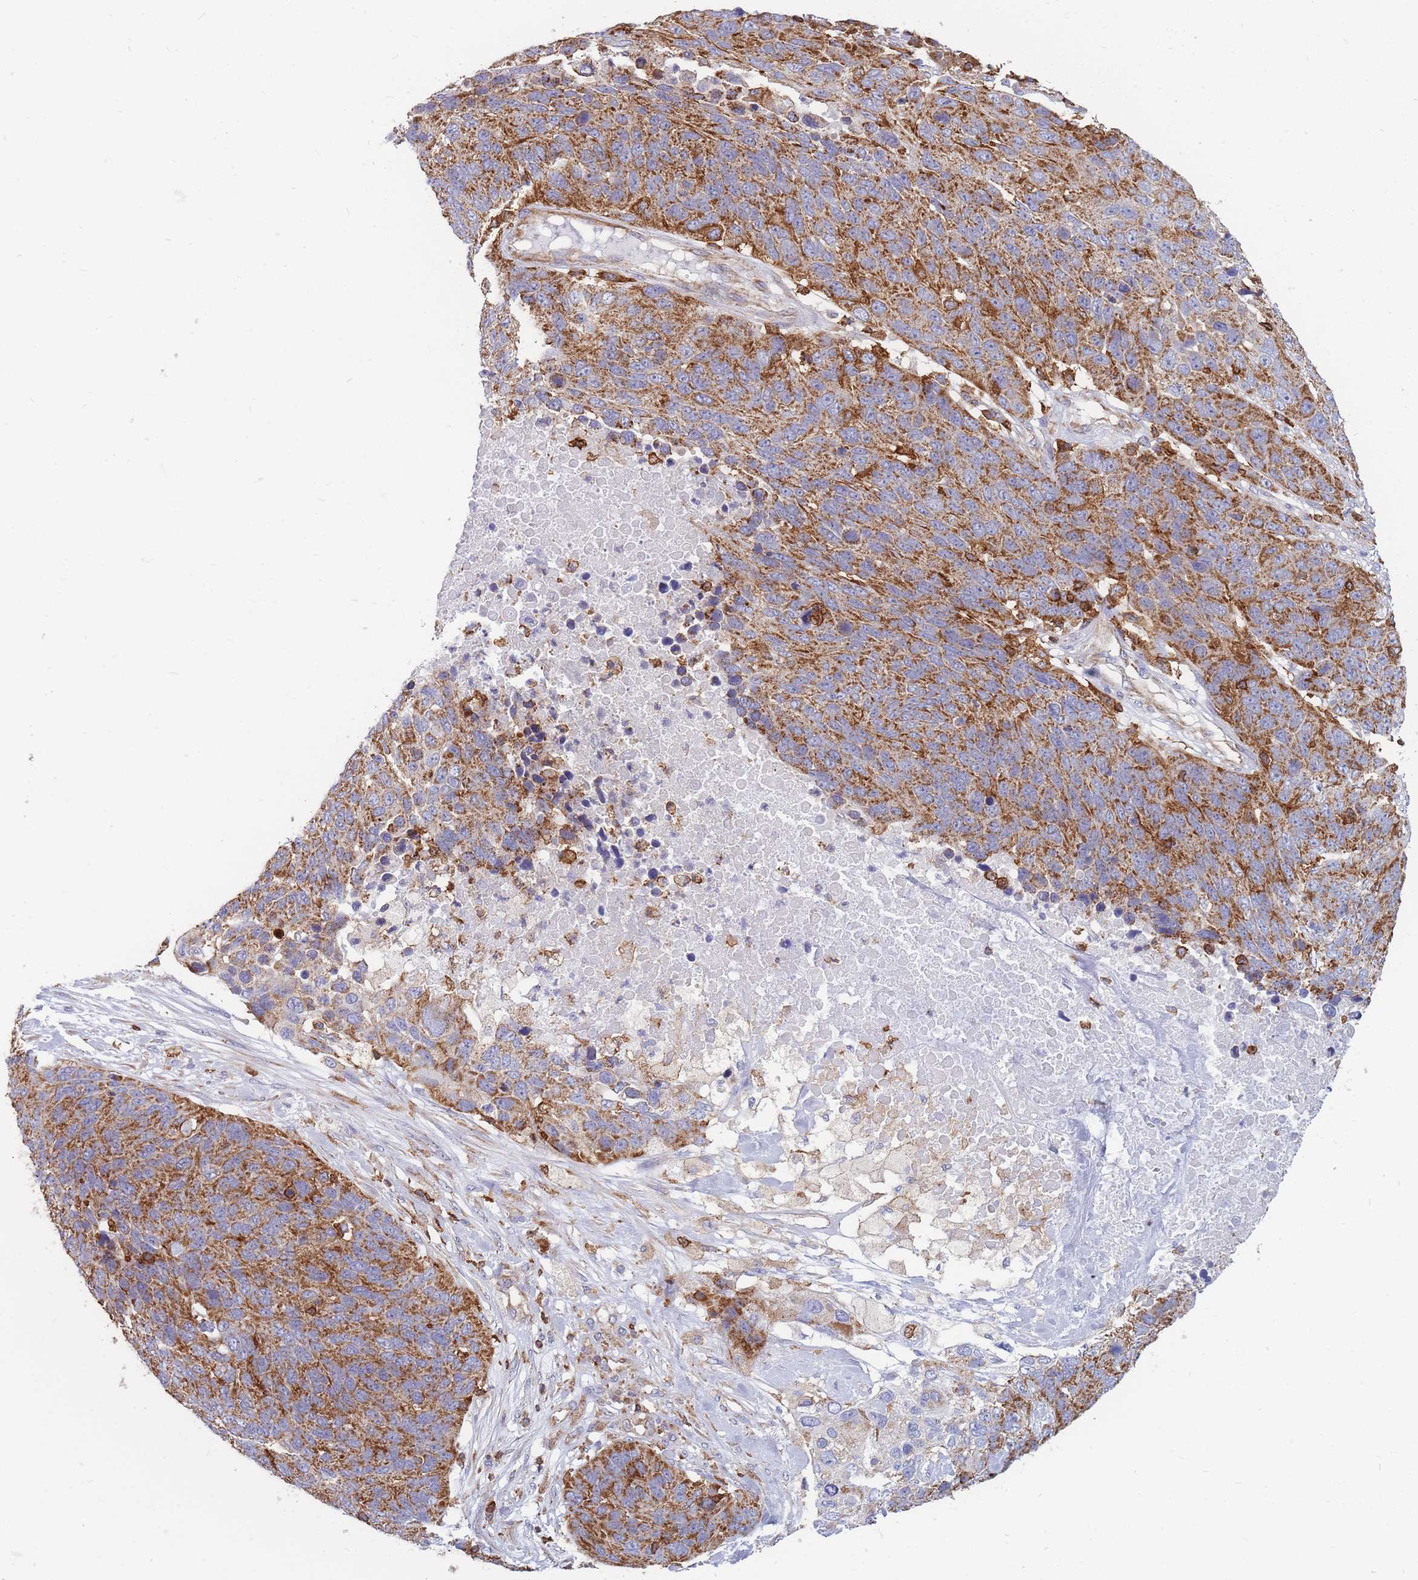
{"staining": {"intensity": "moderate", "quantity": ">75%", "location": "cytoplasmic/membranous"}, "tissue": "lung cancer", "cell_type": "Tumor cells", "image_type": "cancer", "snomed": [{"axis": "morphology", "description": "Normal tissue, NOS"}, {"axis": "morphology", "description": "Squamous cell carcinoma, NOS"}, {"axis": "topography", "description": "Lymph node"}, {"axis": "topography", "description": "Lung"}], "caption": "Protein expression analysis of human squamous cell carcinoma (lung) reveals moderate cytoplasmic/membranous staining in approximately >75% of tumor cells.", "gene": "MRPL54", "patient": {"sex": "male", "age": 66}}